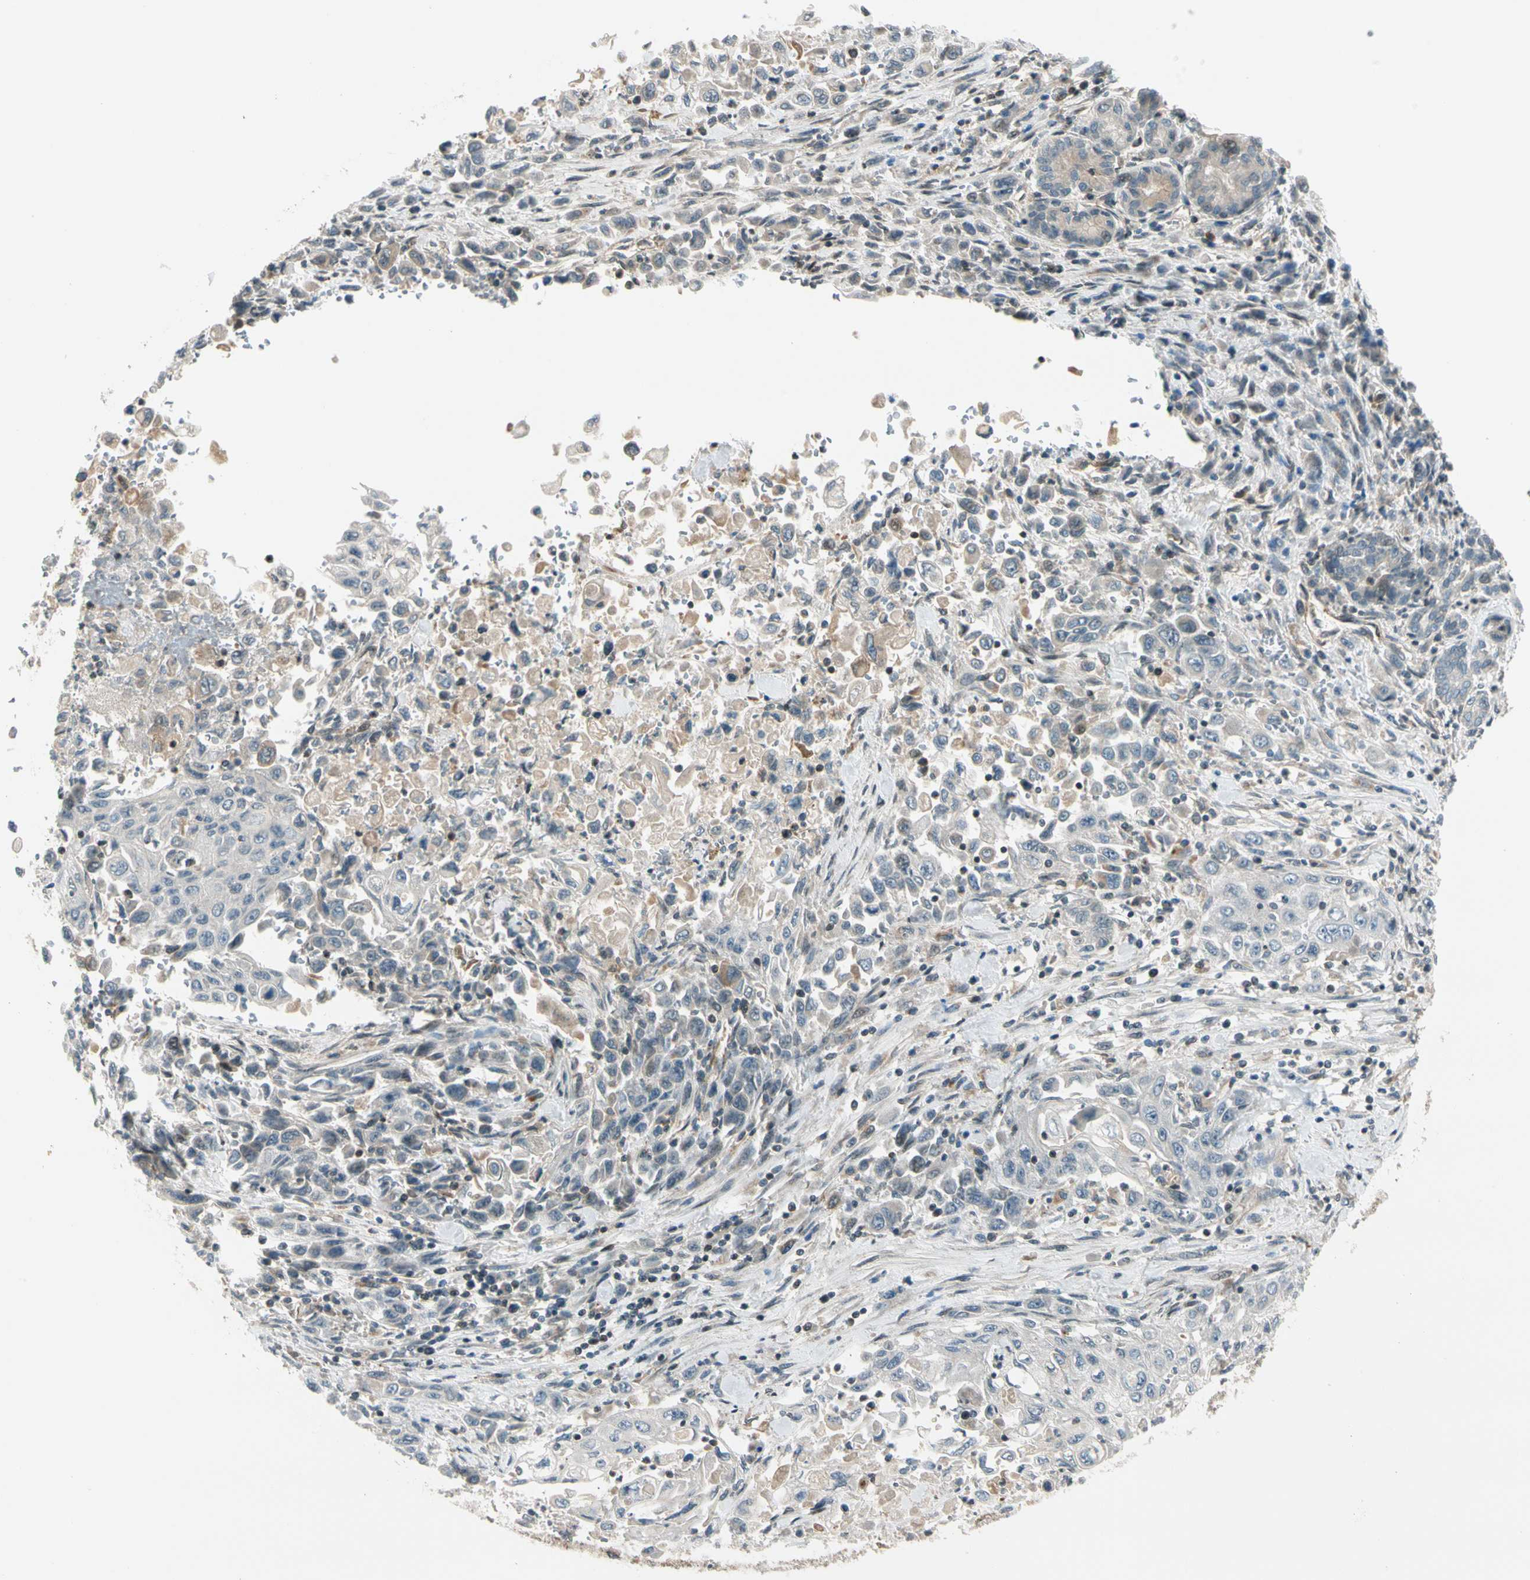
{"staining": {"intensity": "negative", "quantity": "none", "location": "none"}, "tissue": "pancreatic cancer", "cell_type": "Tumor cells", "image_type": "cancer", "snomed": [{"axis": "morphology", "description": "Adenocarcinoma, NOS"}, {"axis": "topography", "description": "Pancreas"}], "caption": "This is an IHC image of human pancreatic cancer (adenocarcinoma). There is no staining in tumor cells.", "gene": "TRIO", "patient": {"sex": "male", "age": 70}}